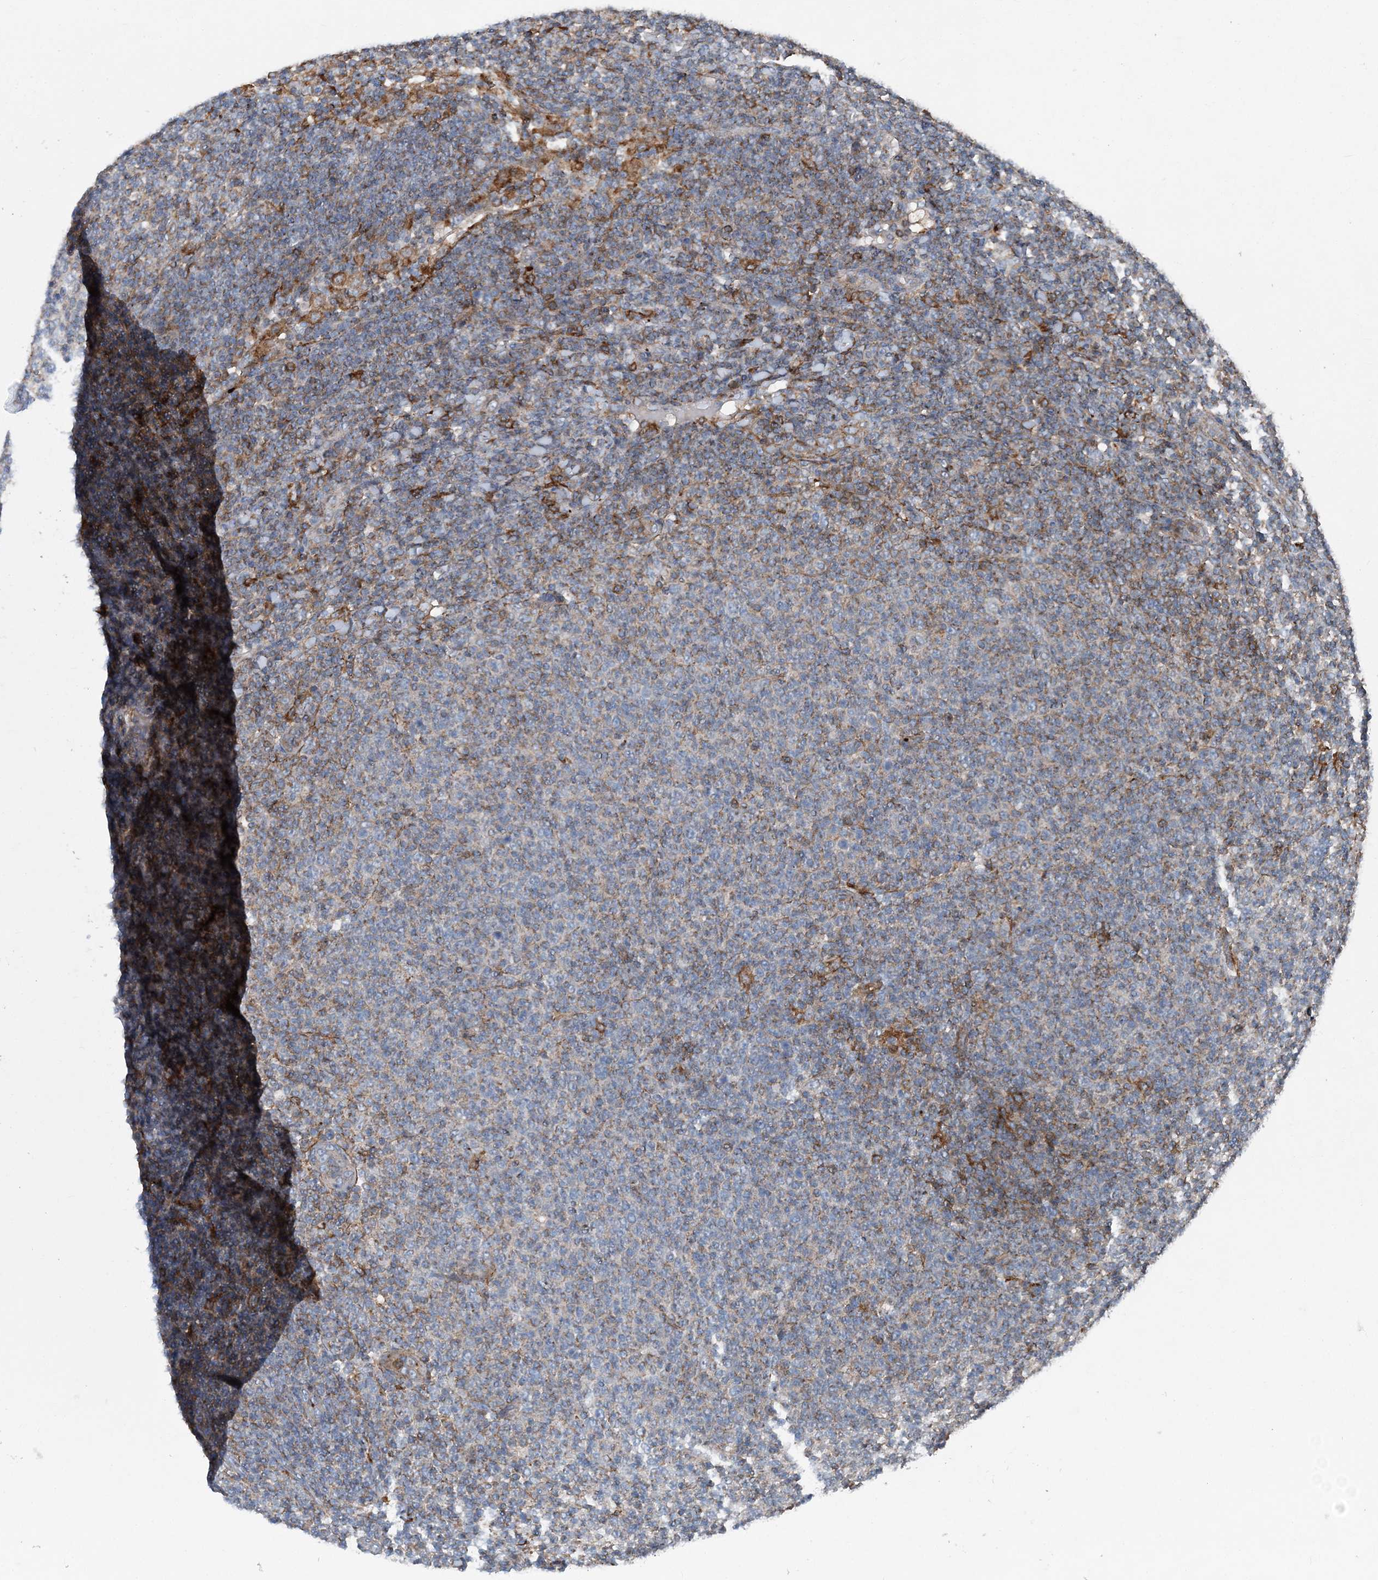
{"staining": {"intensity": "negative", "quantity": "none", "location": "none"}, "tissue": "lymphoma", "cell_type": "Tumor cells", "image_type": "cancer", "snomed": [{"axis": "morphology", "description": "Malignant lymphoma, non-Hodgkin's type, Low grade"}, {"axis": "topography", "description": "Lymph node"}], "caption": "High power microscopy image of an immunohistochemistry photomicrograph of lymphoma, revealing no significant staining in tumor cells. Nuclei are stained in blue.", "gene": "DGUOK", "patient": {"sex": "male", "age": 66}}